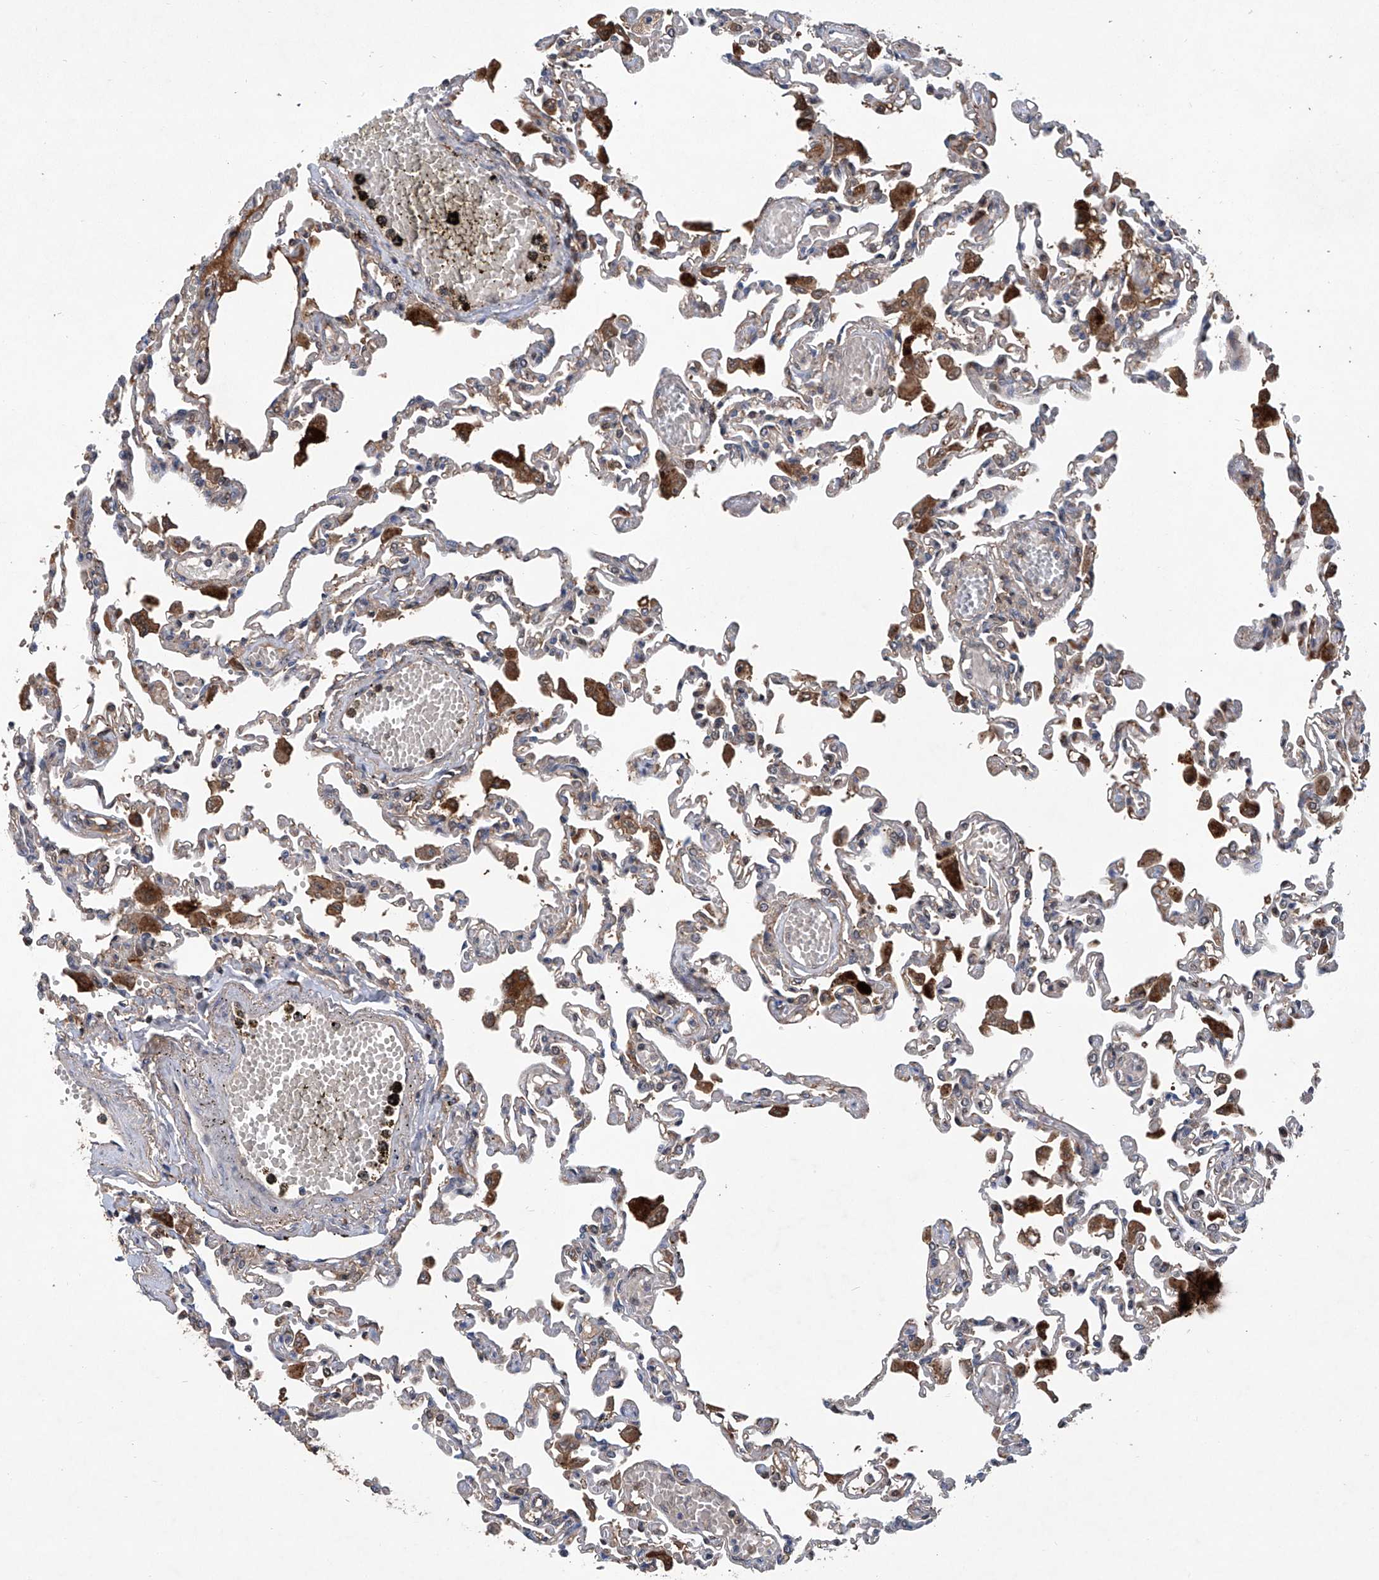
{"staining": {"intensity": "weak", "quantity": "25%-75%", "location": "cytoplasmic/membranous"}, "tissue": "lung", "cell_type": "Alveolar cells", "image_type": "normal", "snomed": [{"axis": "morphology", "description": "Normal tissue, NOS"}, {"axis": "topography", "description": "Bronchus"}, {"axis": "topography", "description": "Lung"}], "caption": "The histopathology image exhibits immunohistochemical staining of benign lung. There is weak cytoplasmic/membranous staining is present in approximately 25%-75% of alveolar cells.", "gene": "ASCC3", "patient": {"sex": "female", "age": 49}}